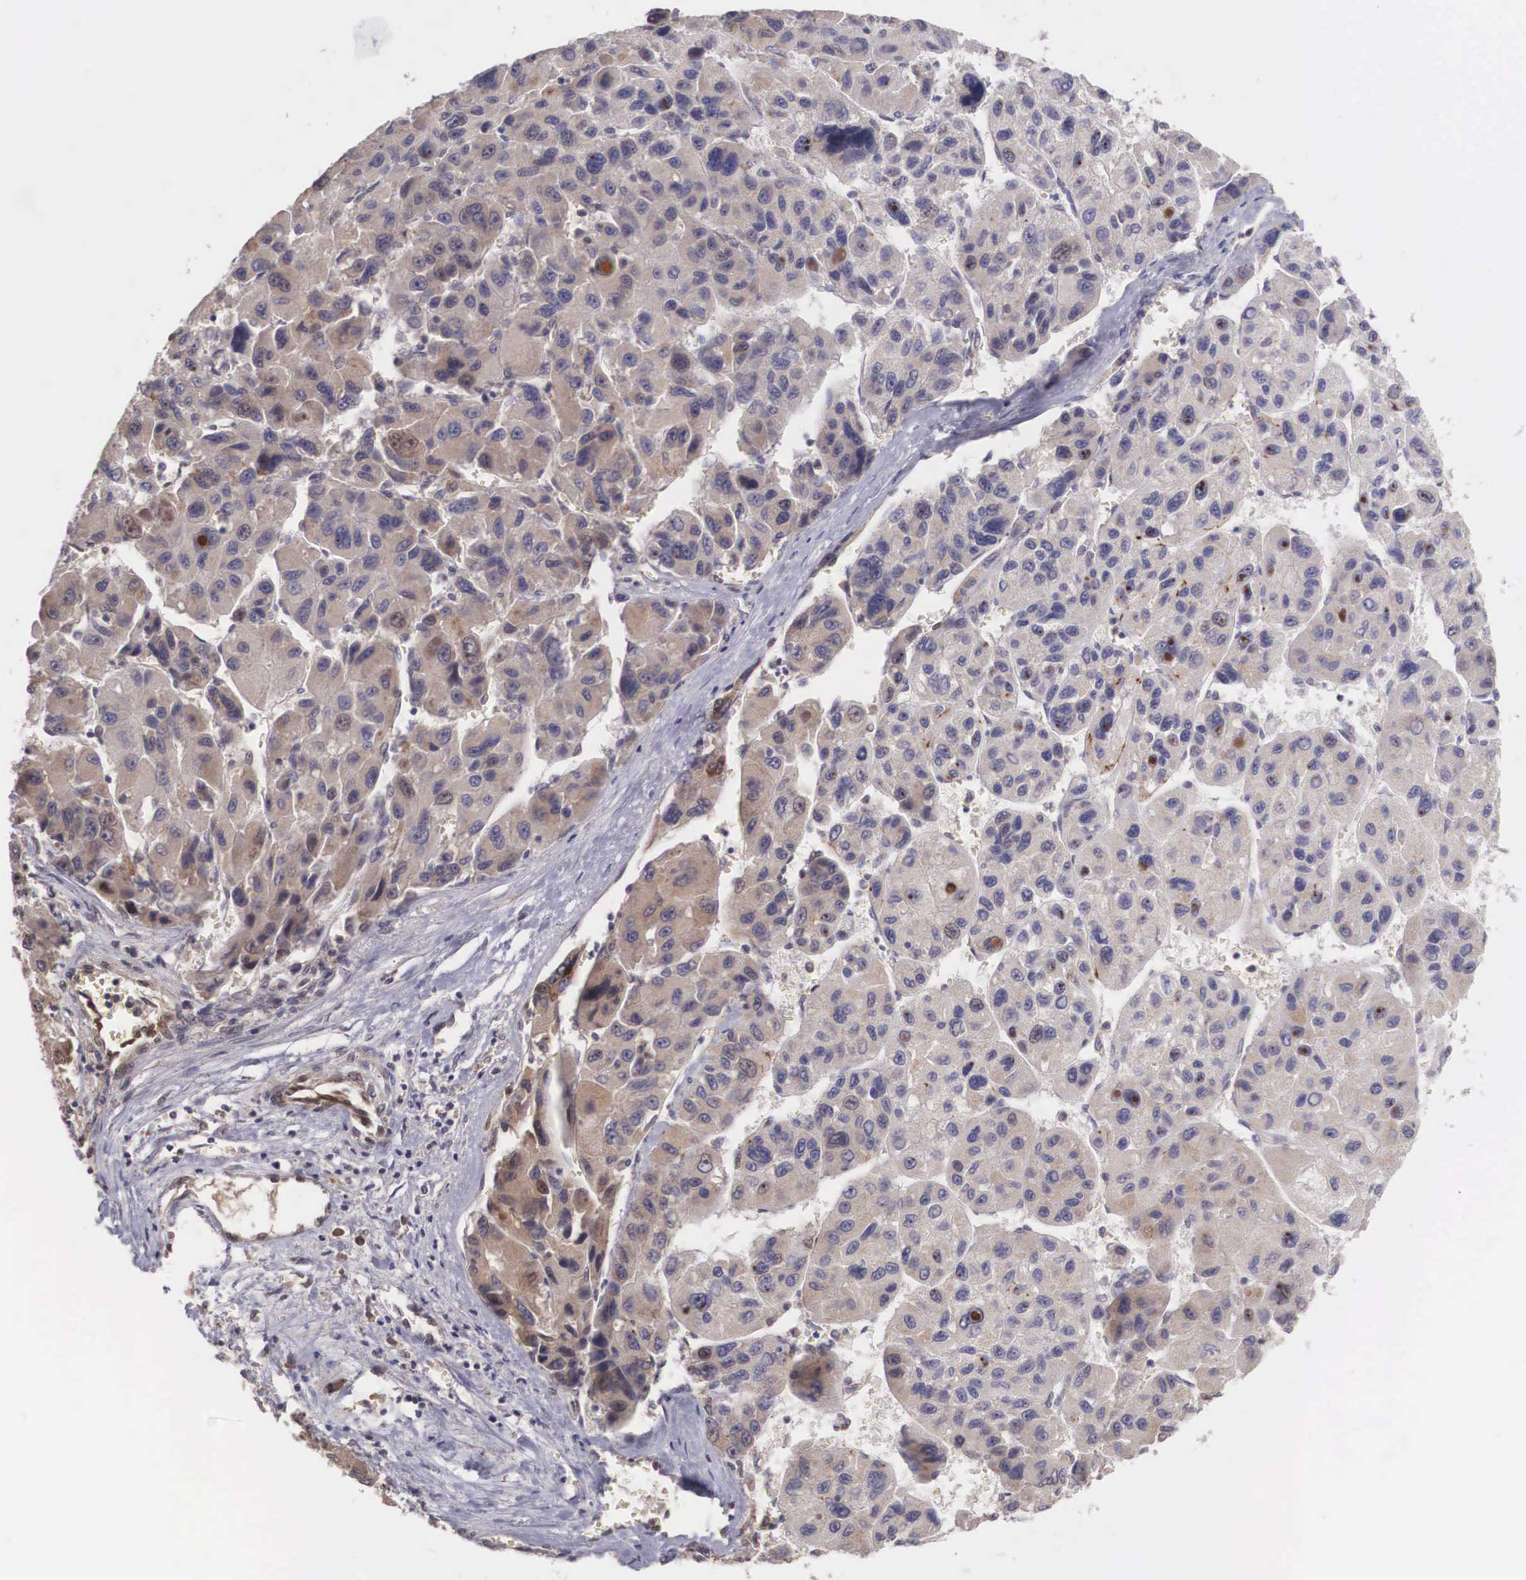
{"staining": {"intensity": "weak", "quantity": ">75%", "location": "cytoplasmic/membranous,nuclear"}, "tissue": "liver cancer", "cell_type": "Tumor cells", "image_type": "cancer", "snomed": [{"axis": "morphology", "description": "Carcinoma, Hepatocellular, NOS"}, {"axis": "topography", "description": "Liver"}], "caption": "Protein staining exhibits weak cytoplasmic/membranous and nuclear positivity in approximately >75% of tumor cells in liver cancer. (Stains: DAB (3,3'-diaminobenzidine) in brown, nuclei in blue, Microscopy: brightfield microscopy at high magnification).", "gene": "DNAJB7", "patient": {"sex": "male", "age": 64}}